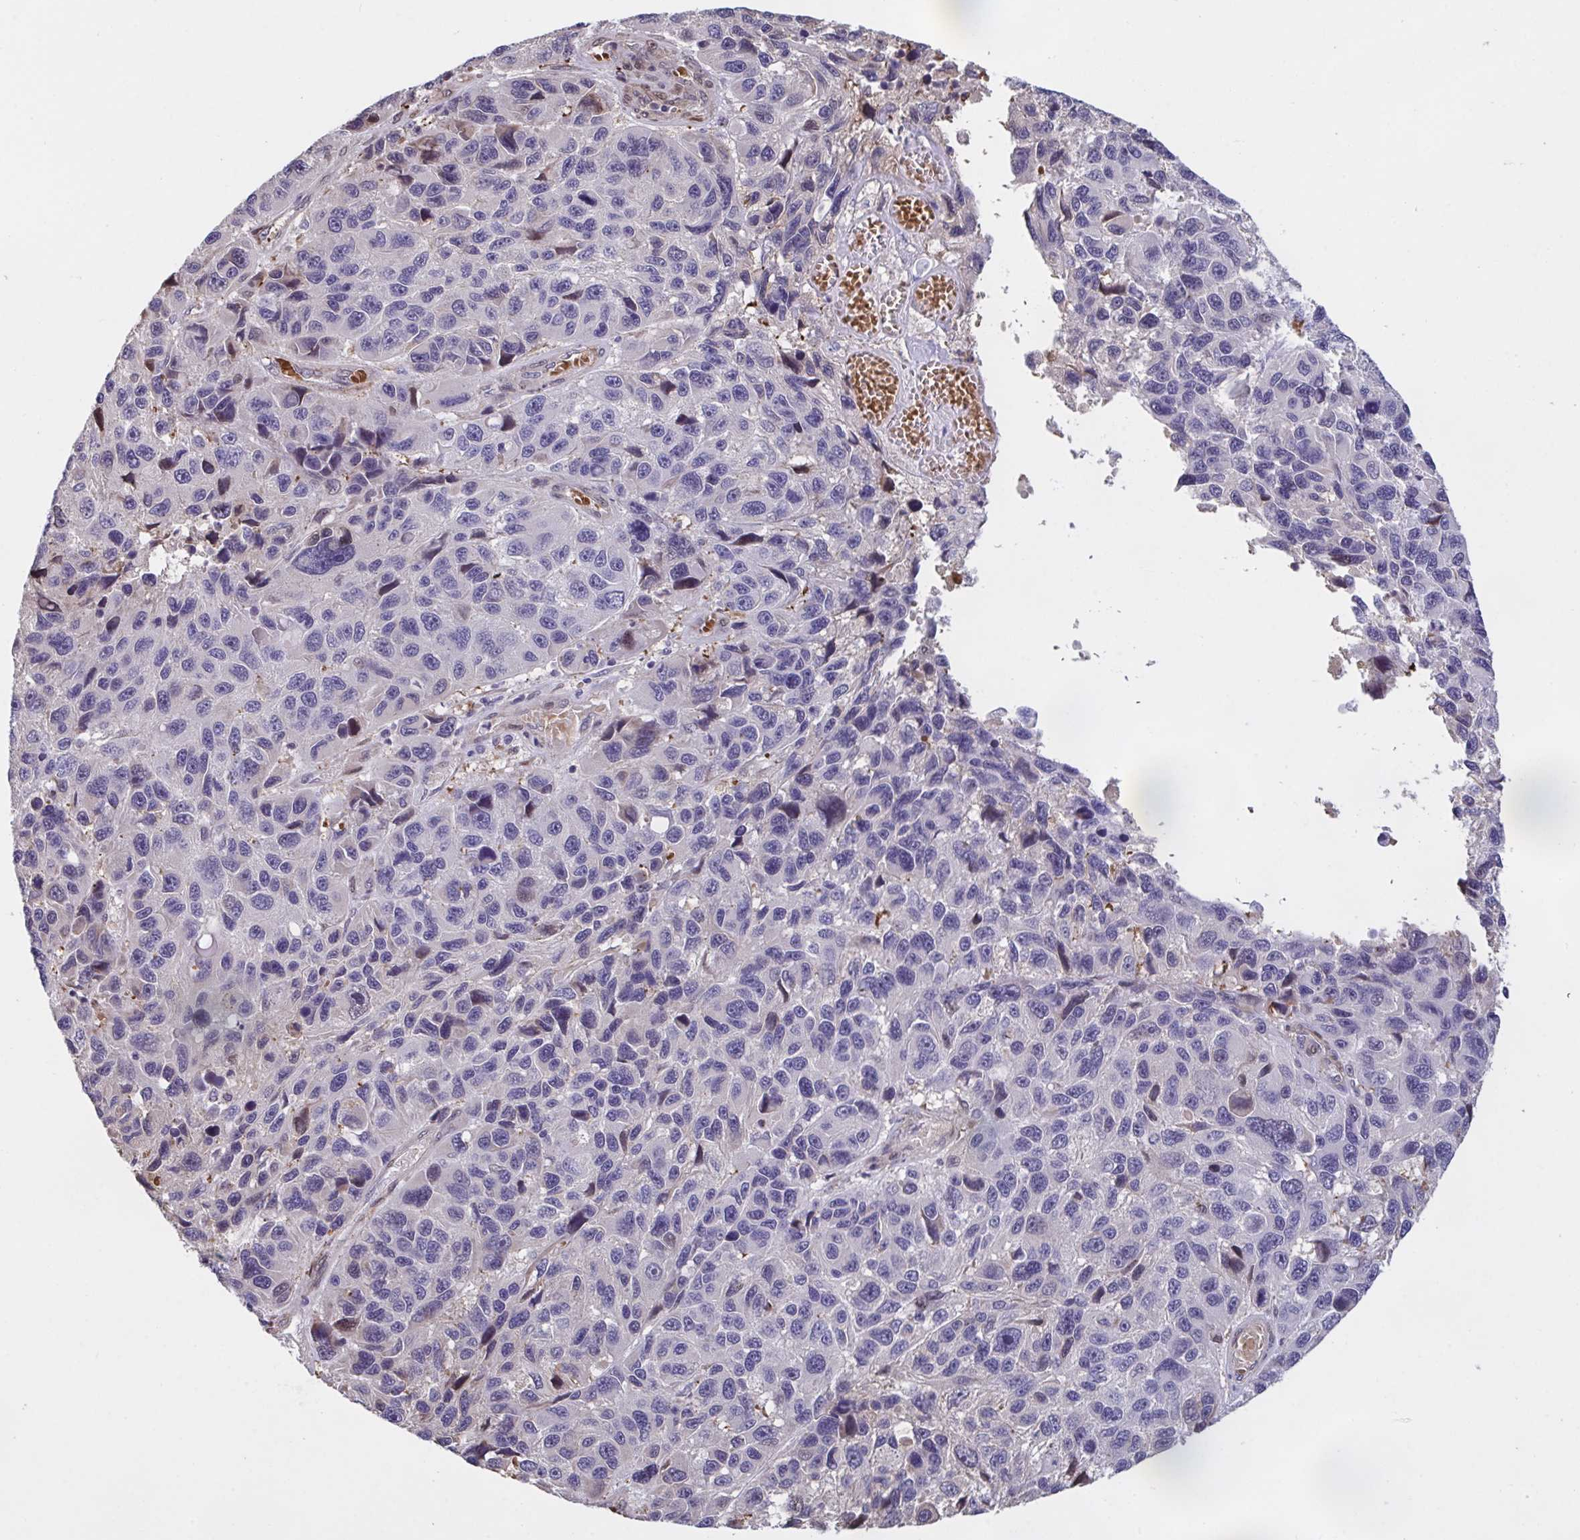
{"staining": {"intensity": "negative", "quantity": "none", "location": "none"}, "tissue": "melanoma", "cell_type": "Tumor cells", "image_type": "cancer", "snomed": [{"axis": "morphology", "description": "Malignant melanoma, NOS"}, {"axis": "topography", "description": "Skin"}], "caption": "High magnification brightfield microscopy of melanoma stained with DAB (brown) and counterstained with hematoxylin (blue): tumor cells show no significant expression.", "gene": "PELI2", "patient": {"sex": "male", "age": 53}}